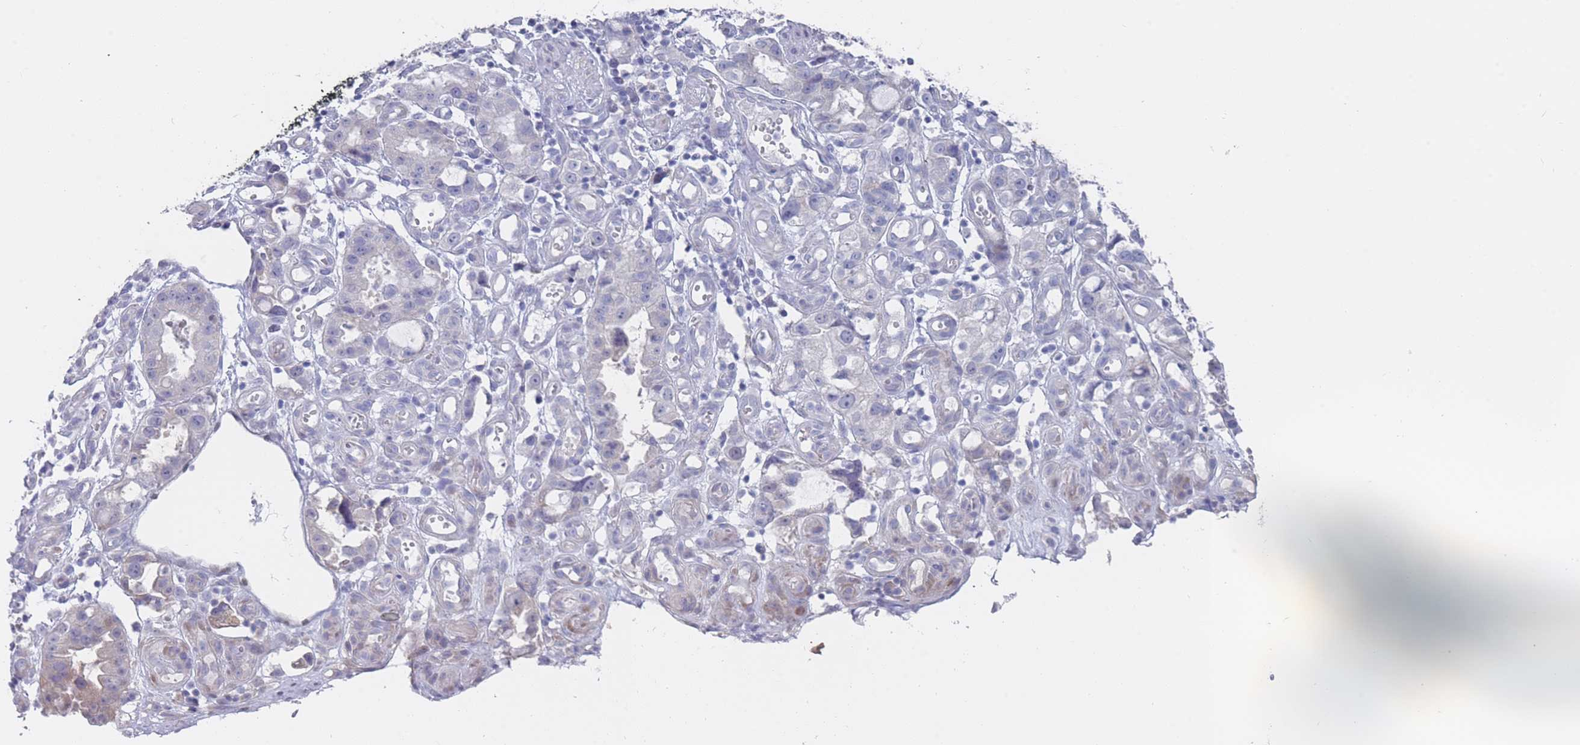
{"staining": {"intensity": "negative", "quantity": "none", "location": "none"}, "tissue": "stomach cancer", "cell_type": "Tumor cells", "image_type": "cancer", "snomed": [{"axis": "morphology", "description": "Adenocarcinoma, NOS"}, {"axis": "topography", "description": "Stomach"}], "caption": "IHC of stomach adenocarcinoma reveals no staining in tumor cells.", "gene": "PIGU", "patient": {"sex": "male", "age": 55}}